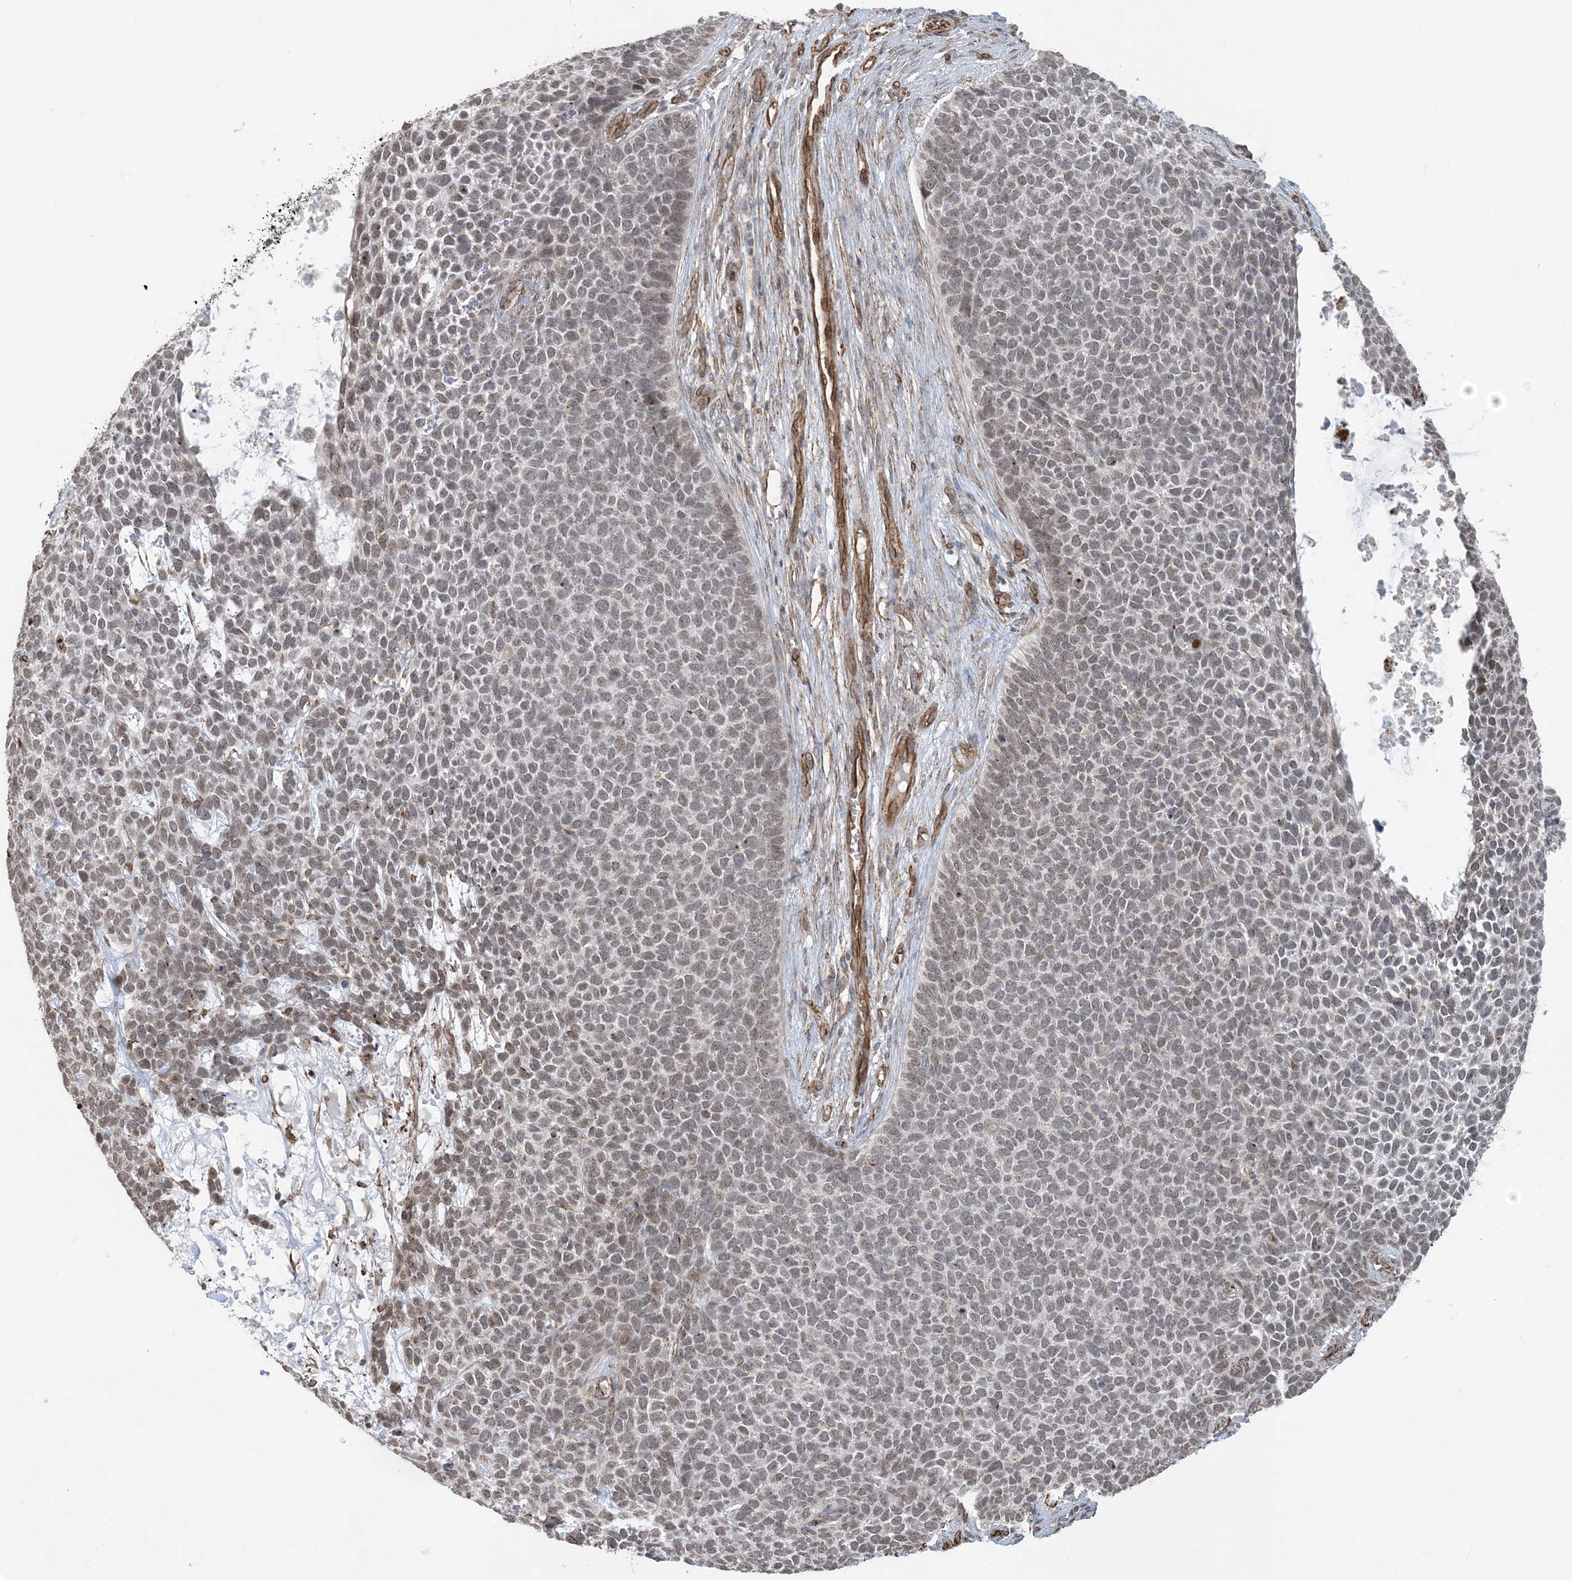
{"staining": {"intensity": "weak", "quantity": "<25%", "location": "nuclear"}, "tissue": "skin cancer", "cell_type": "Tumor cells", "image_type": "cancer", "snomed": [{"axis": "morphology", "description": "Basal cell carcinoma"}, {"axis": "topography", "description": "Skin"}], "caption": "Immunohistochemical staining of basal cell carcinoma (skin) shows no significant positivity in tumor cells.", "gene": "CHCHD4", "patient": {"sex": "female", "age": 84}}